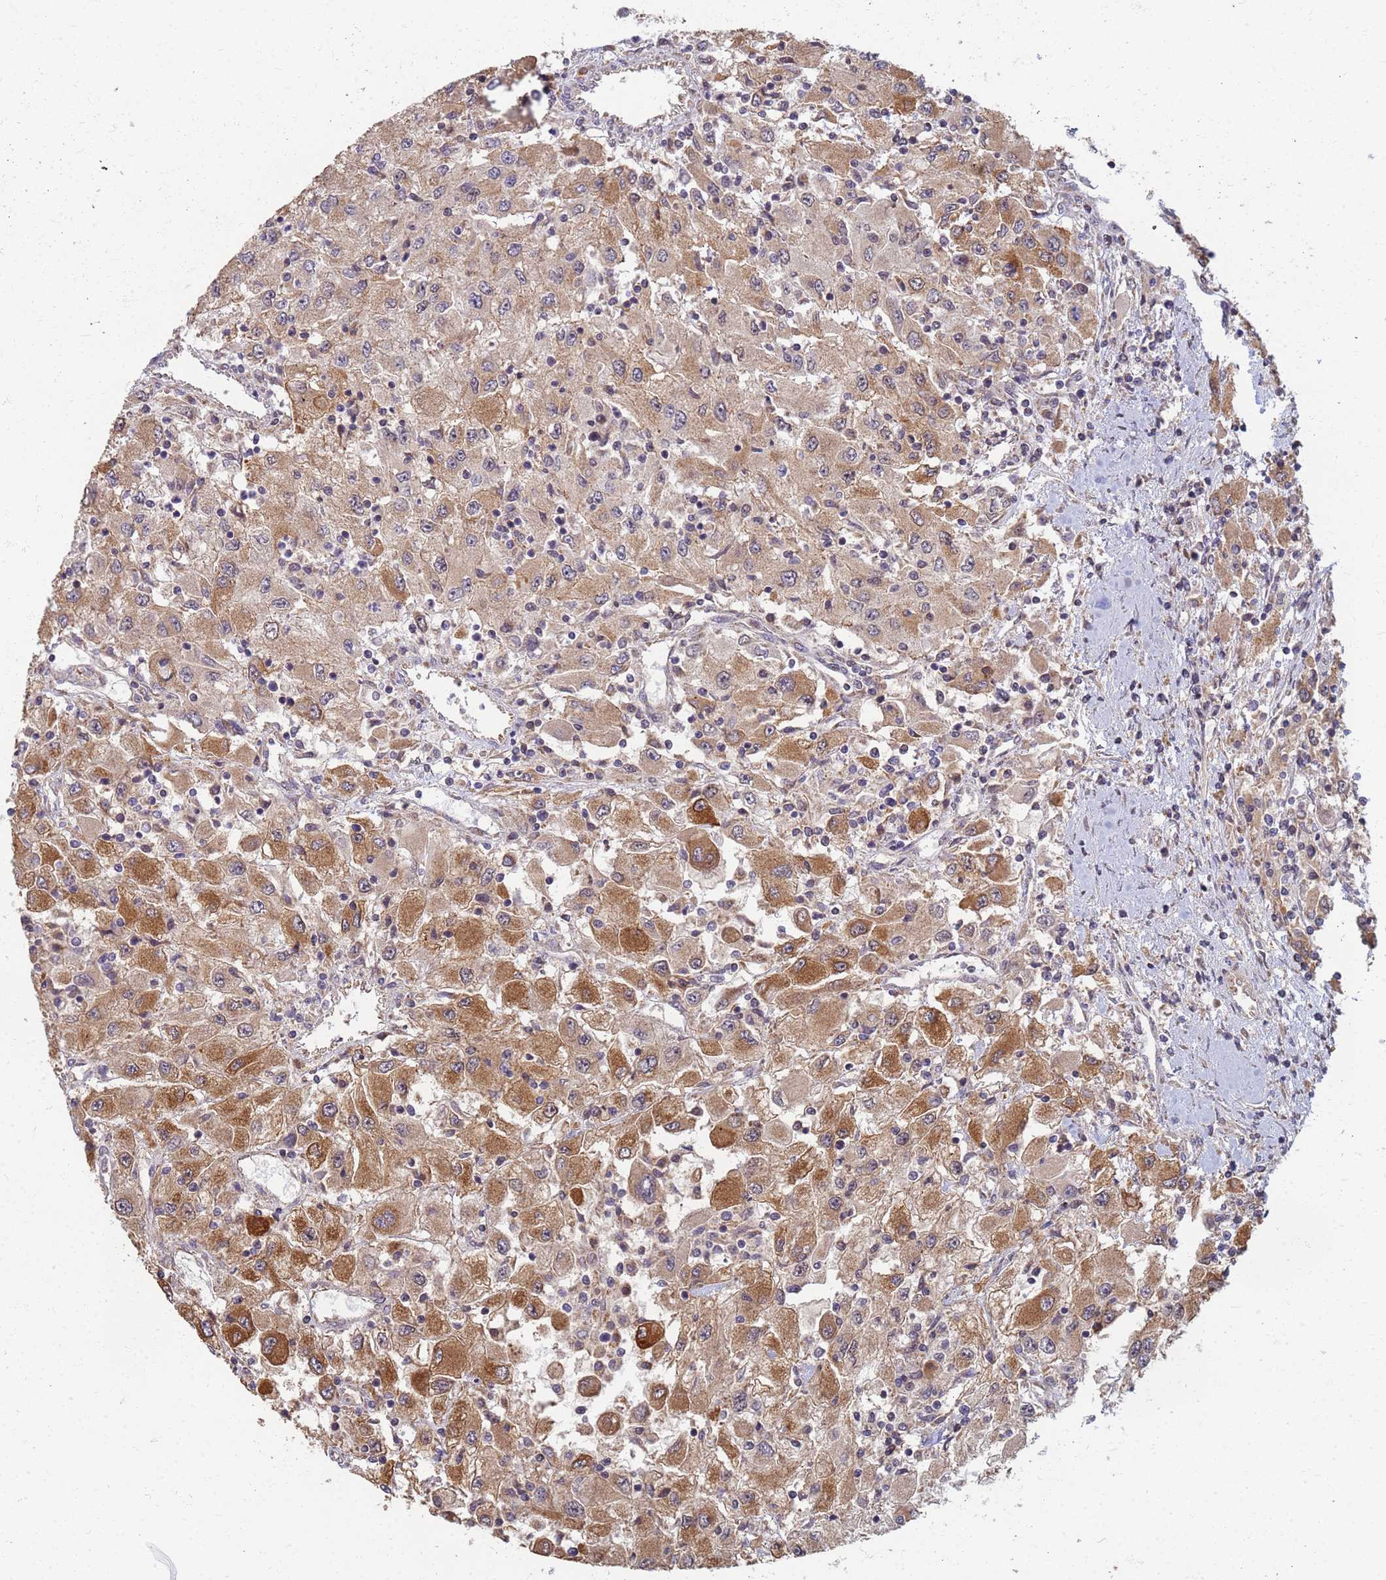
{"staining": {"intensity": "moderate", "quantity": ">75%", "location": "cytoplasmic/membranous"}, "tissue": "renal cancer", "cell_type": "Tumor cells", "image_type": "cancer", "snomed": [{"axis": "morphology", "description": "Adenocarcinoma, NOS"}, {"axis": "topography", "description": "Kidney"}], "caption": "Renal cancer tissue exhibits moderate cytoplasmic/membranous positivity in approximately >75% of tumor cells (DAB (3,3'-diaminobenzidine) = brown stain, brightfield microscopy at high magnification).", "gene": "ITGB4", "patient": {"sex": "female", "age": 67}}